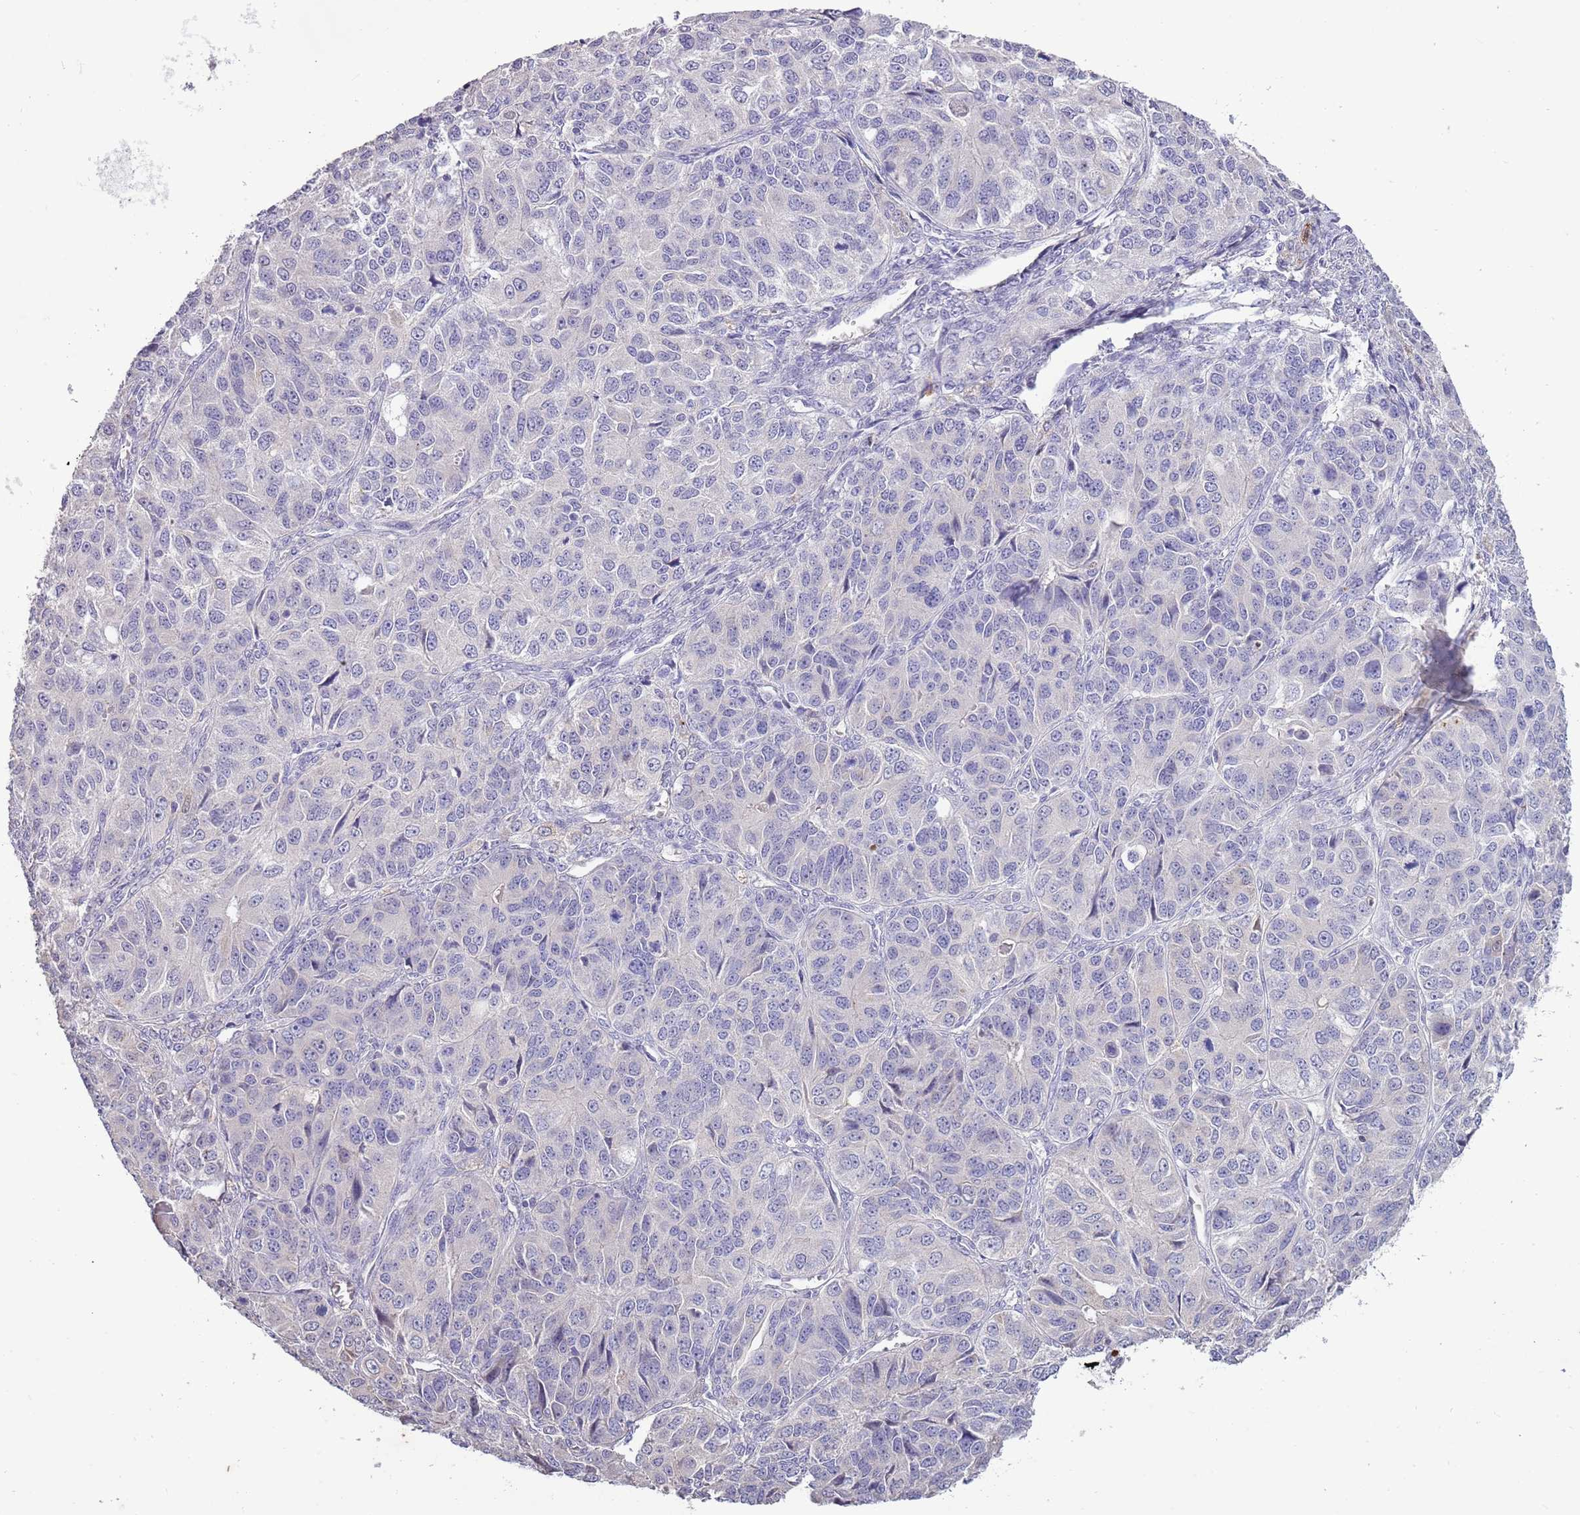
{"staining": {"intensity": "negative", "quantity": "none", "location": "none"}, "tissue": "ovarian cancer", "cell_type": "Tumor cells", "image_type": "cancer", "snomed": [{"axis": "morphology", "description": "Carcinoma, endometroid"}, {"axis": "topography", "description": "Ovary"}], "caption": "A photomicrograph of human endometroid carcinoma (ovarian) is negative for staining in tumor cells.", "gene": "P2RY13", "patient": {"sex": "female", "age": 51}}